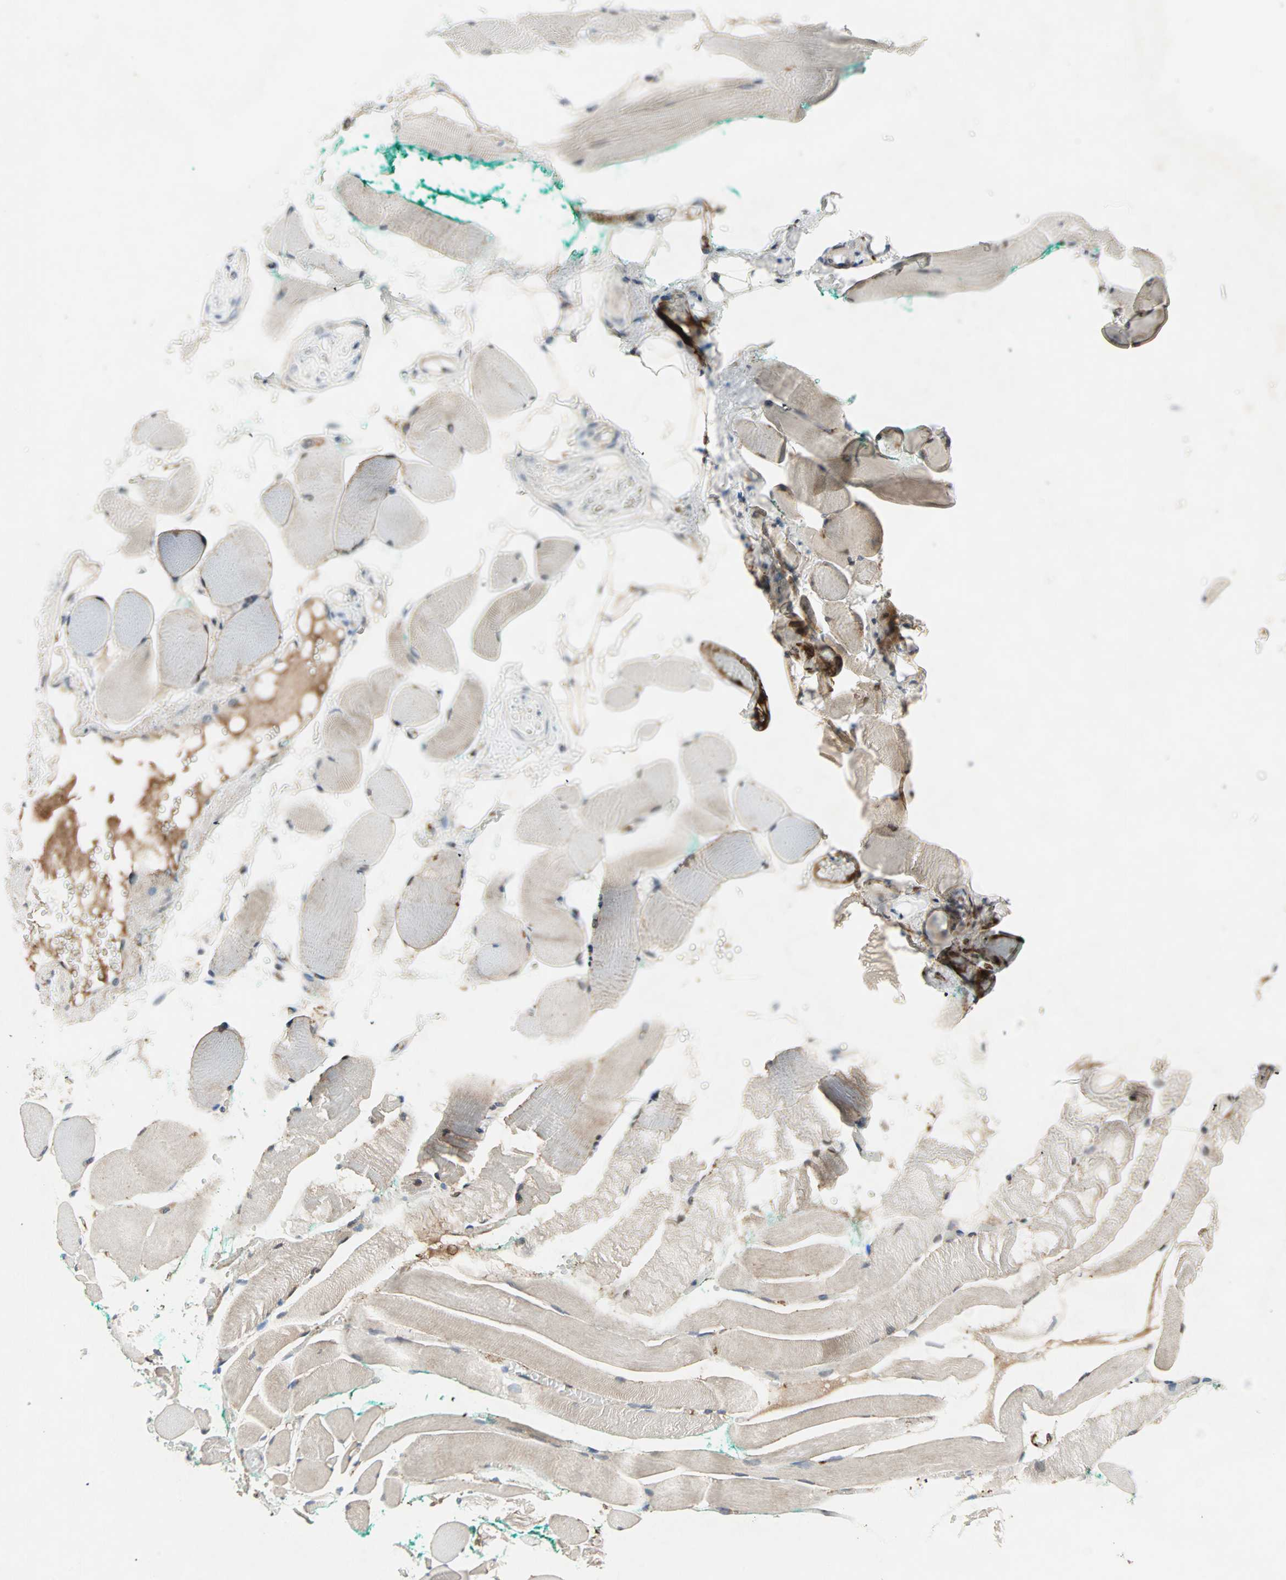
{"staining": {"intensity": "weak", "quantity": "25%-75%", "location": "cytoplasmic/membranous"}, "tissue": "skeletal muscle", "cell_type": "Myocytes", "image_type": "normal", "snomed": [{"axis": "morphology", "description": "Normal tissue, NOS"}, {"axis": "topography", "description": "Skeletal muscle"}, {"axis": "topography", "description": "Peripheral nerve tissue"}], "caption": "Human skeletal muscle stained for a protein (brown) reveals weak cytoplasmic/membranous positive positivity in about 25%-75% of myocytes.", "gene": "PROS1", "patient": {"sex": "female", "age": 84}}